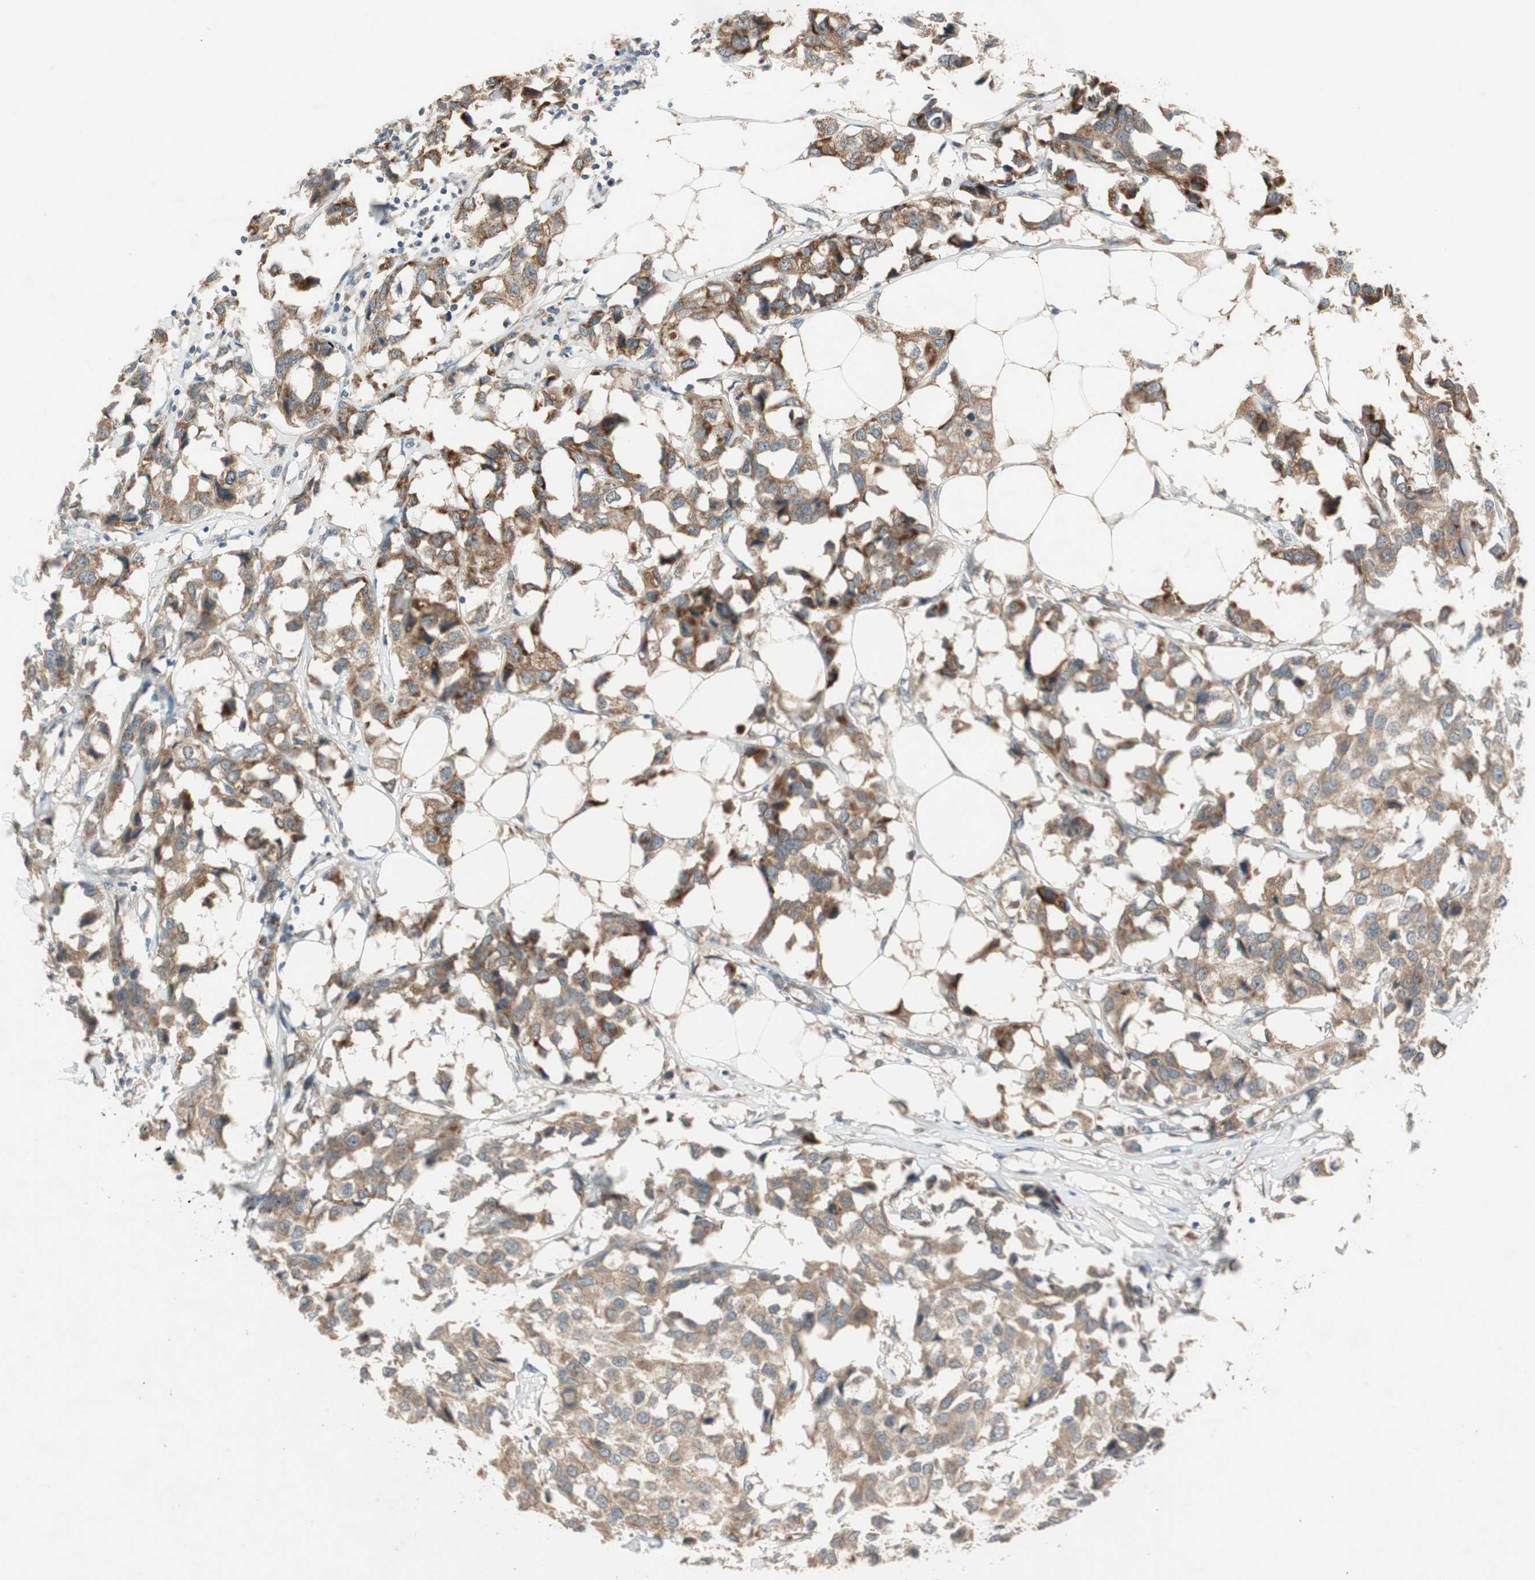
{"staining": {"intensity": "moderate", "quantity": ">75%", "location": "cytoplasmic/membranous"}, "tissue": "breast cancer", "cell_type": "Tumor cells", "image_type": "cancer", "snomed": [{"axis": "morphology", "description": "Duct carcinoma"}, {"axis": "topography", "description": "Breast"}], "caption": "Breast intraductal carcinoma was stained to show a protein in brown. There is medium levels of moderate cytoplasmic/membranous staining in about >75% of tumor cells.", "gene": "NCLN", "patient": {"sex": "female", "age": 80}}